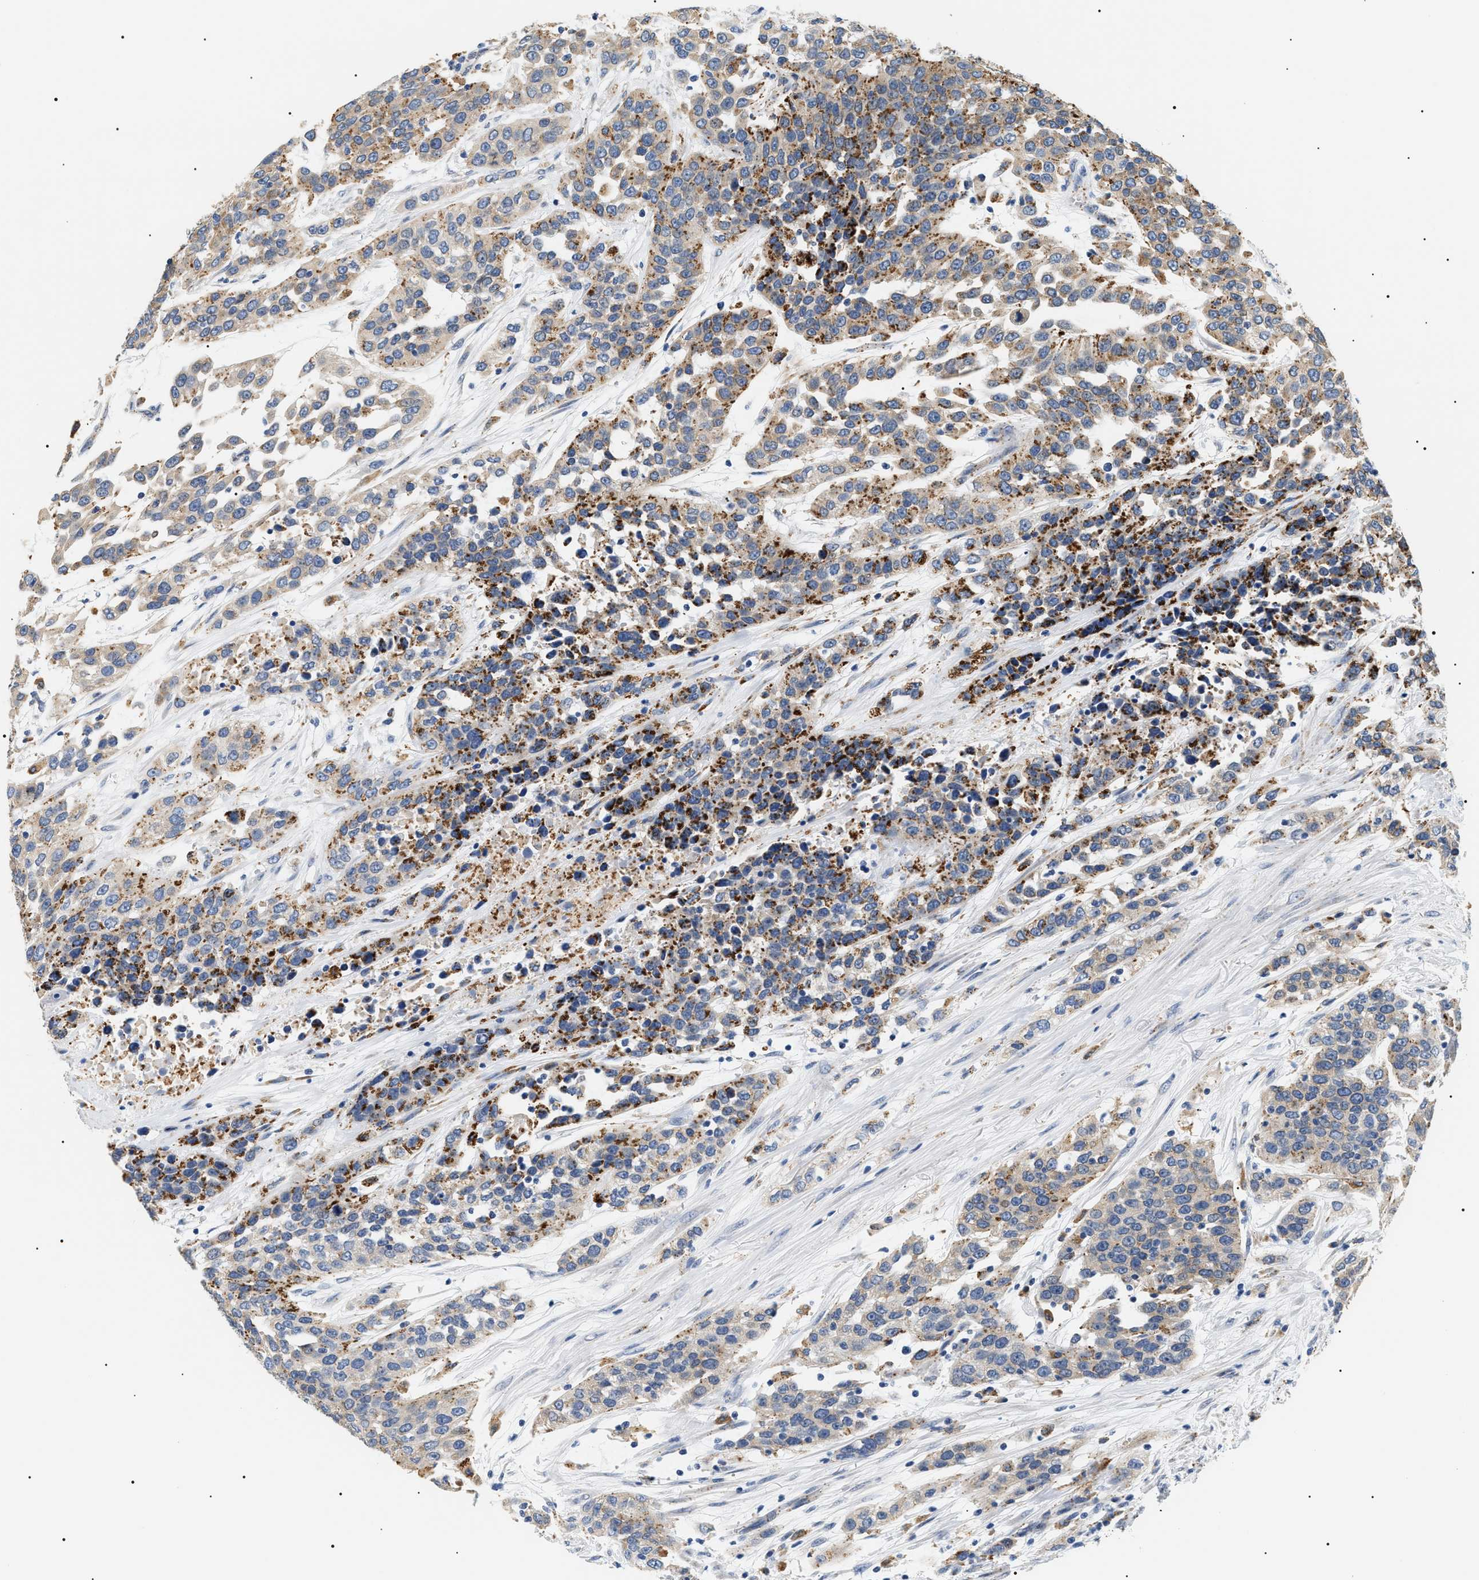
{"staining": {"intensity": "moderate", "quantity": ">75%", "location": "cytoplasmic/membranous"}, "tissue": "urothelial cancer", "cell_type": "Tumor cells", "image_type": "cancer", "snomed": [{"axis": "morphology", "description": "Urothelial carcinoma, High grade"}, {"axis": "topography", "description": "Urinary bladder"}], "caption": "Urothelial carcinoma (high-grade) stained for a protein demonstrates moderate cytoplasmic/membranous positivity in tumor cells. (DAB IHC, brown staining for protein, blue staining for nuclei).", "gene": "HSD17B11", "patient": {"sex": "female", "age": 80}}